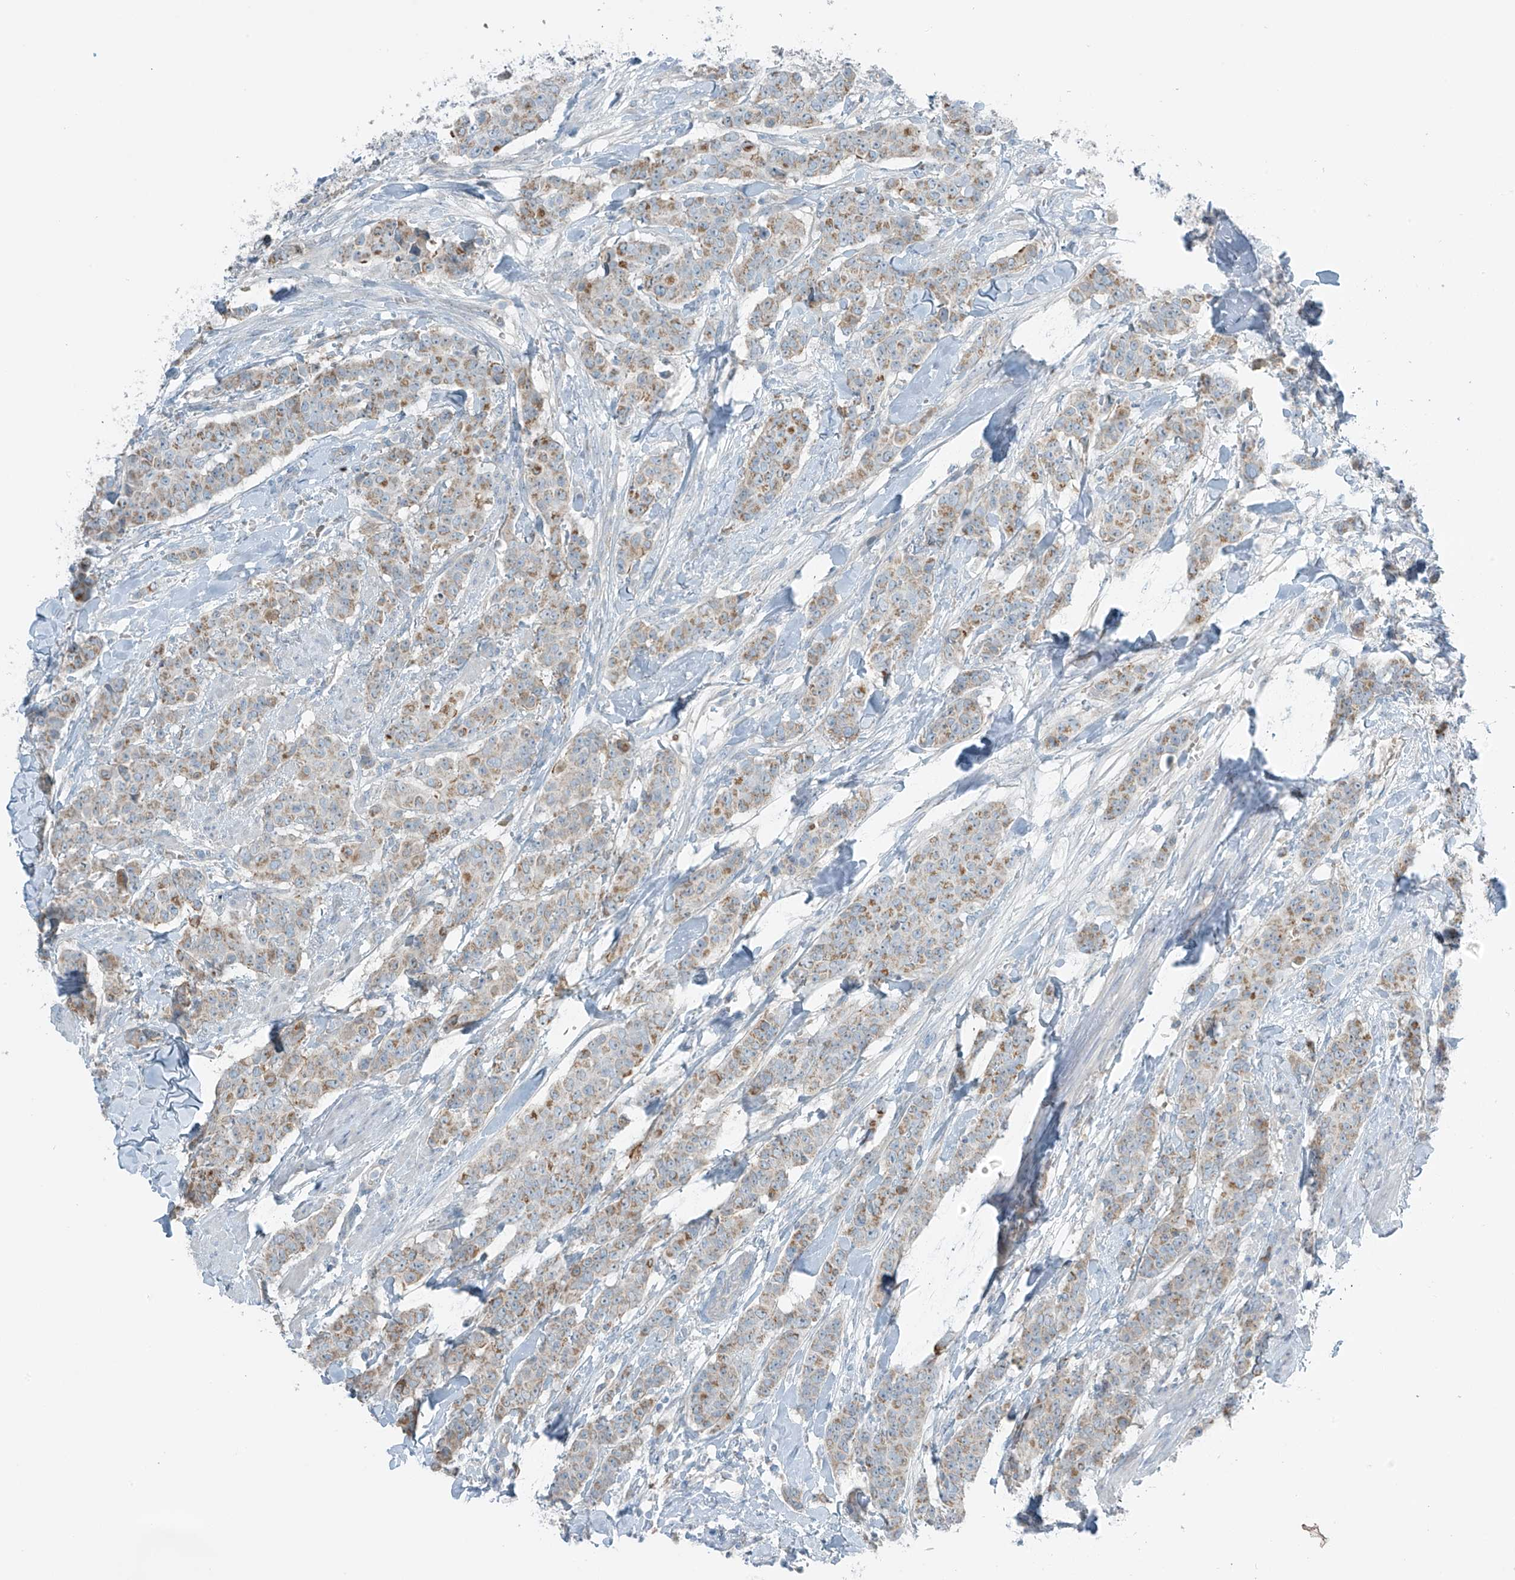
{"staining": {"intensity": "weak", "quantity": "25%-75%", "location": "cytoplasmic/membranous"}, "tissue": "breast cancer", "cell_type": "Tumor cells", "image_type": "cancer", "snomed": [{"axis": "morphology", "description": "Duct carcinoma"}, {"axis": "topography", "description": "Breast"}], "caption": "High-power microscopy captured an immunohistochemistry (IHC) histopathology image of invasive ductal carcinoma (breast), revealing weak cytoplasmic/membranous positivity in about 25%-75% of tumor cells.", "gene": "FAM131C", "patient": {"sex": "female", "age": 40}}